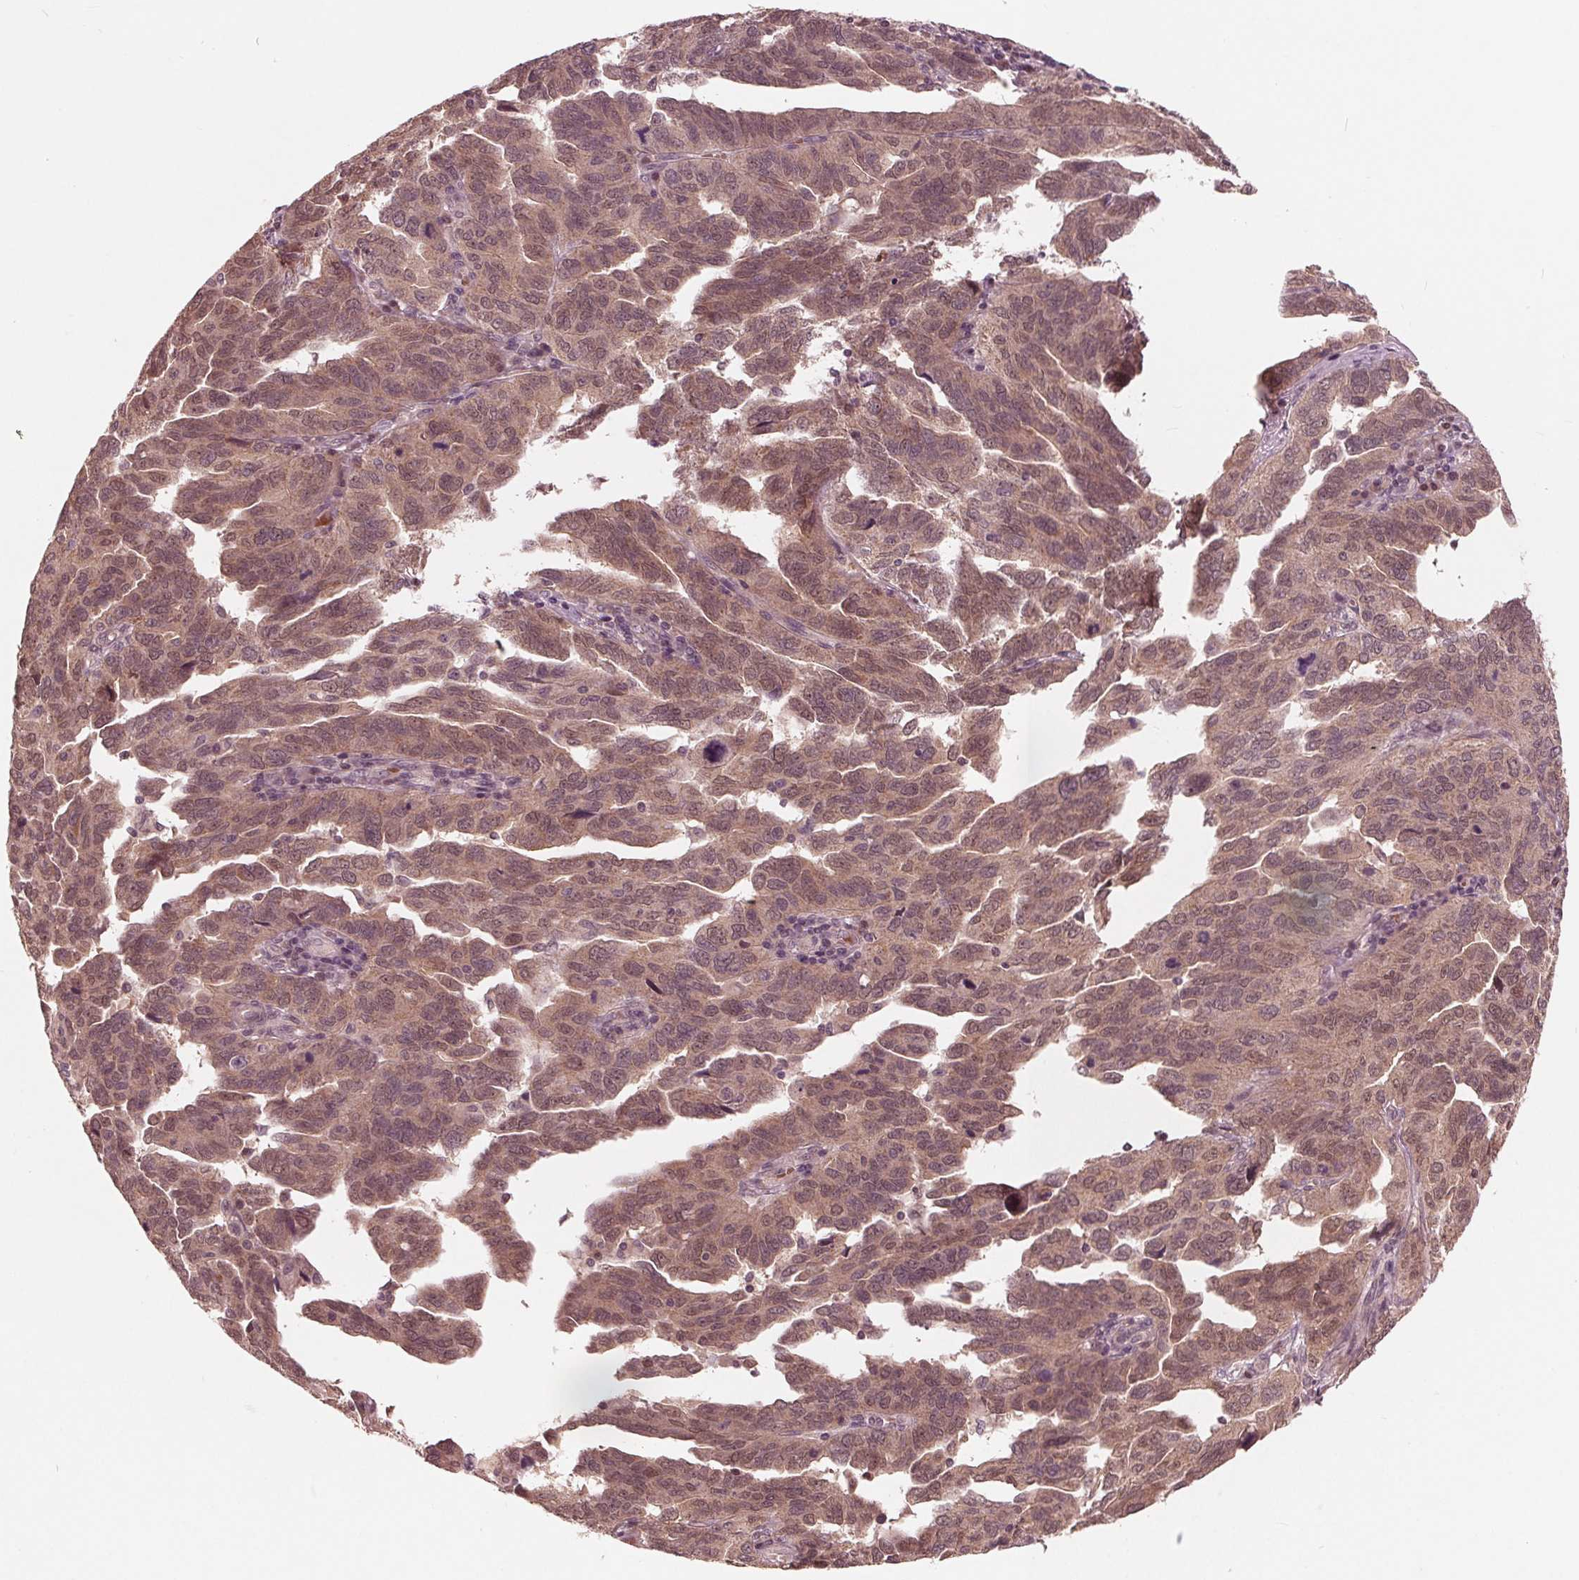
{"staining": {"intensity": "moderate", "quantity": ">75%", "location": "cytoplasmic/membranous,nuclear"}, "tissue": "ovarian cancer", "cell_type": "Tumor cells", "image_type": "cancer", "snomed": [{"axis": "morphology", "description": "Cystadenocarcinoma, serous, NOS"}, {"axis": "topography", "description": "Ovary"}], "caption": "This photomicrograph reveals ovarian cancer (serous cystadenocarcinoma) stained with IHC to label a protein in brown. The cytoplasmic/membranous and nuclear of tumor cells show moderate positivity for the protein. Nuclei are counter-stained blue.", "gene": "UBALD1", "patient": {"sex": "female", "age": 64}}